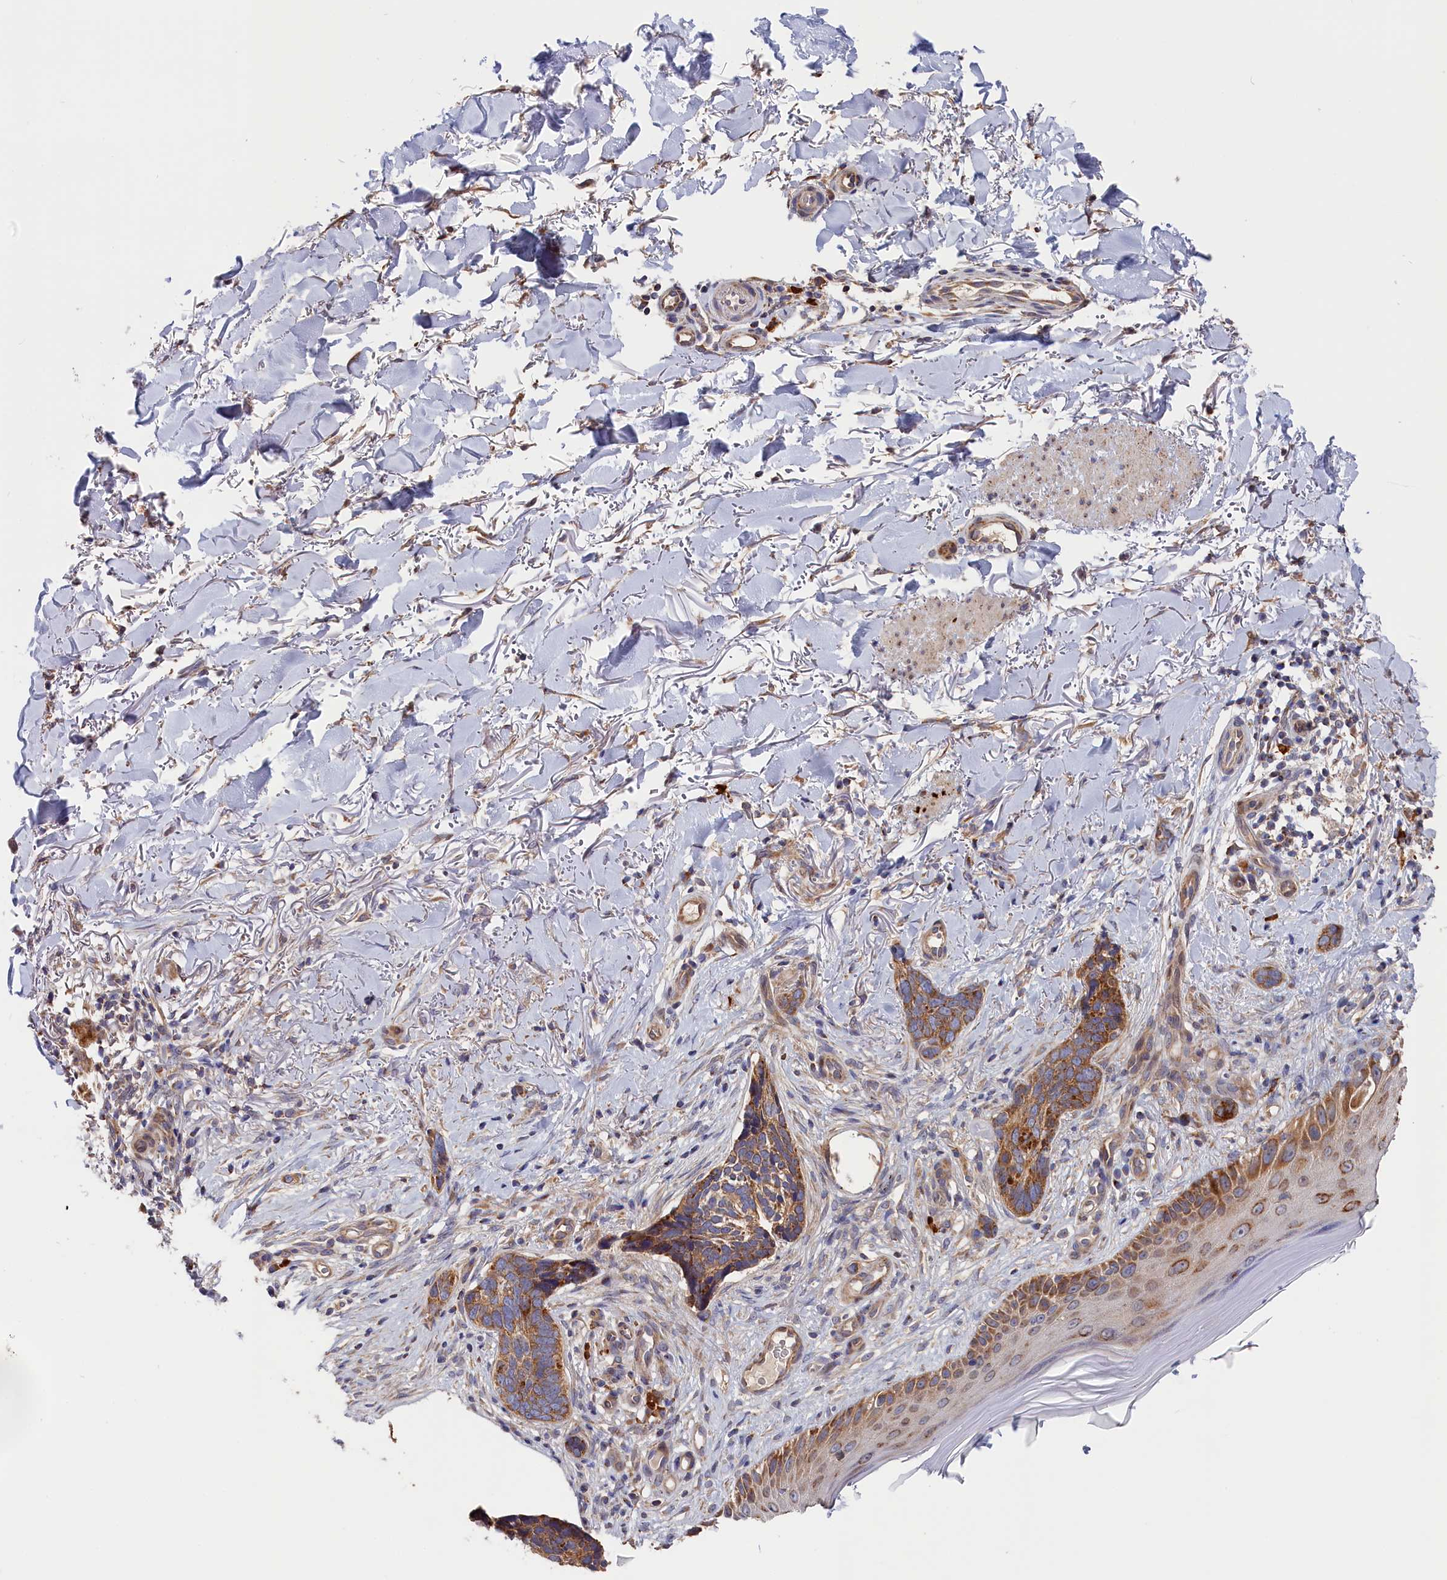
{"staining": {"intensity": "moderate", "quantity": ">75%", "location": "cytoplasmic/membranous"}, "tissue": "skin cancer", "cell_type": "Tumor cells", "image_type": "cancer", "snomed": [{"axis": "morphology", "description": "Normal tissue, NOS"}, {"axis": "morphology", "description": "Basal cell carcinoma"}, {"axis": "topography", "description": "Skin"}], "caption": "Tumor cells exhibit medium levels of moderate cytoplasmic/membranous staining in approximately >75% of cells in skin cancer (basal cell carcinoma).", "gene": "CEP44", "patient": {"sex": "female", "age": 67}}